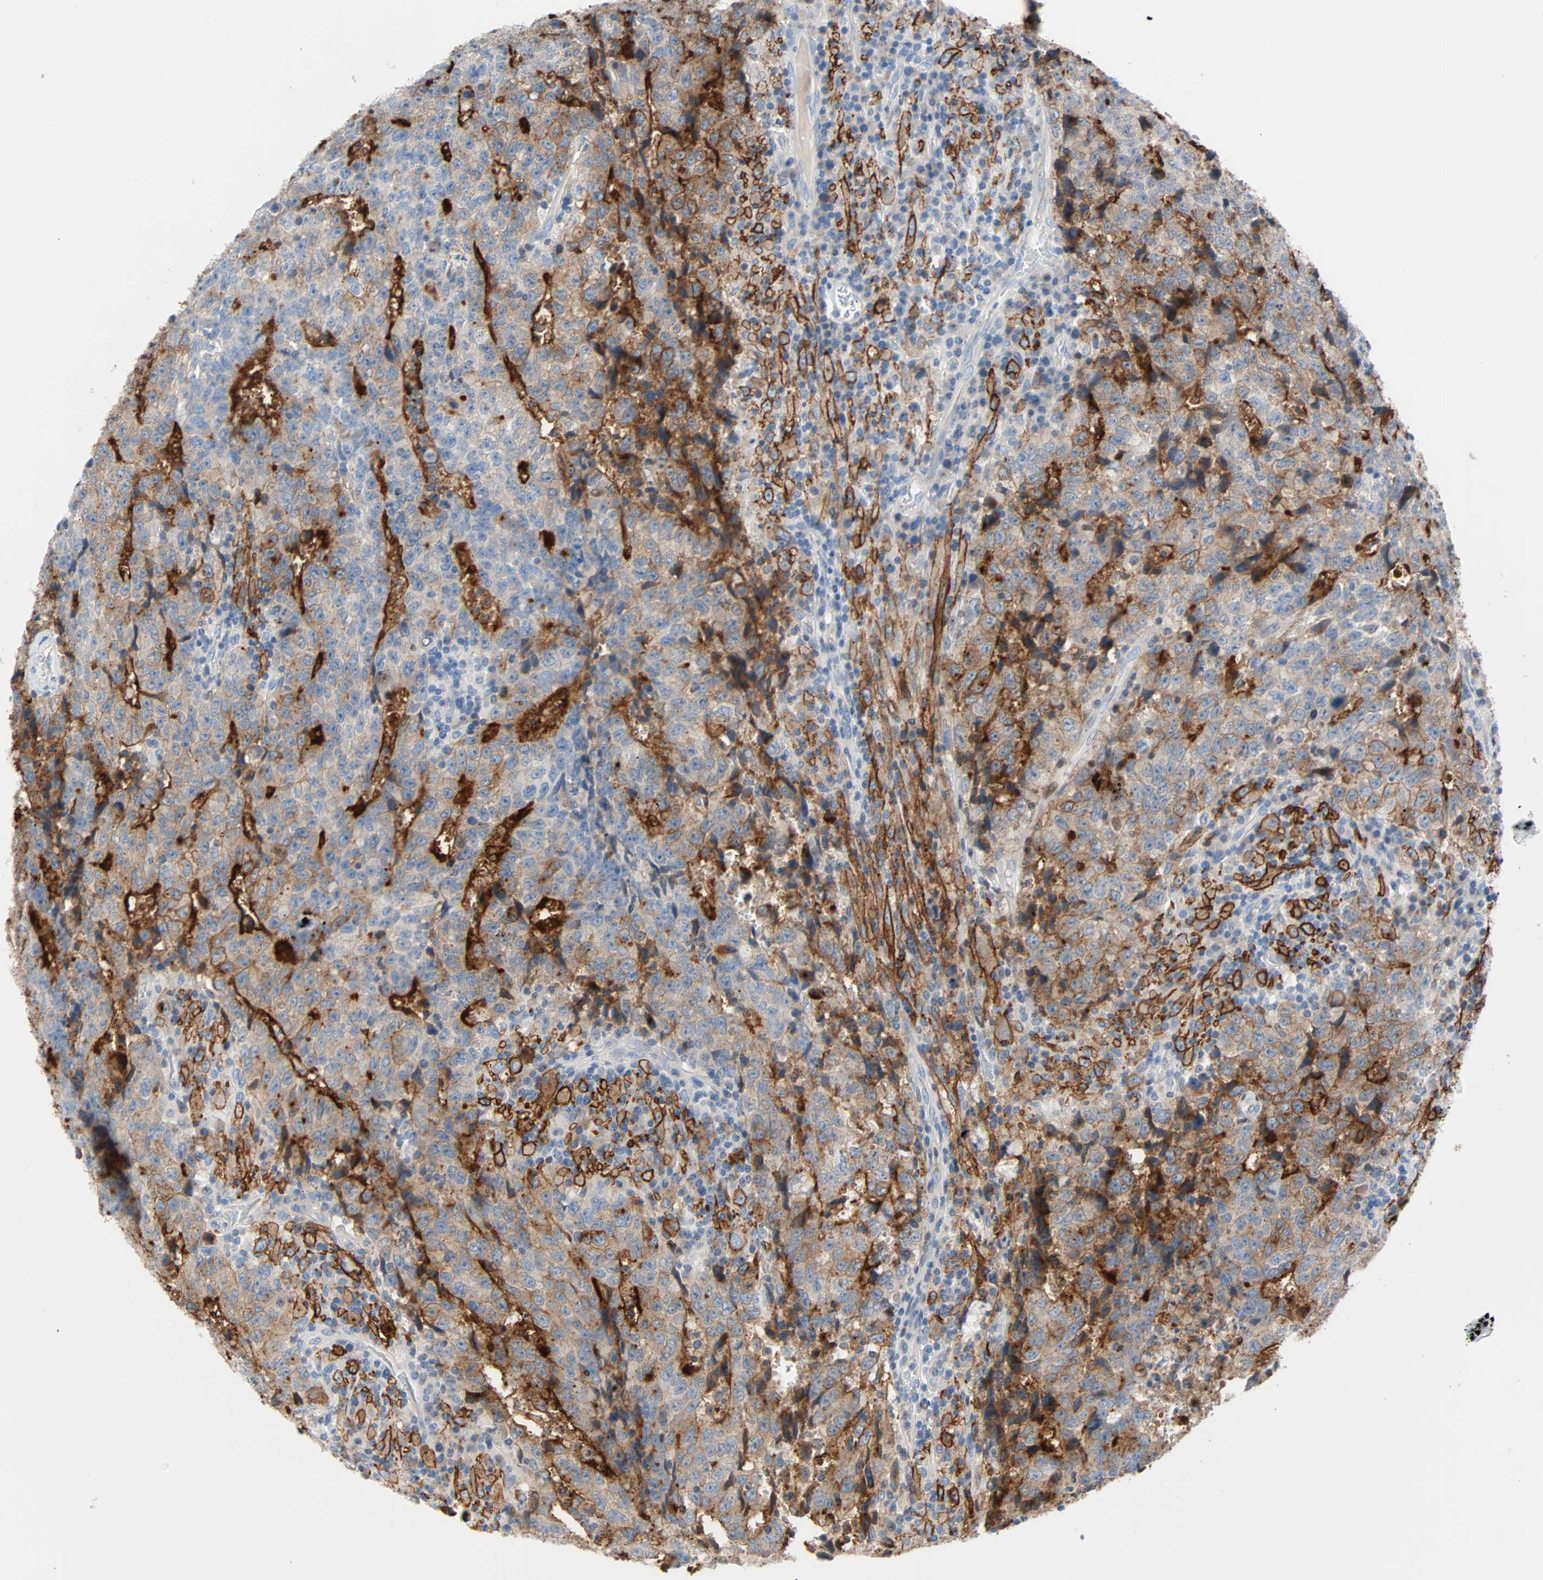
{"staining": {"intensity": "moderate", "quantity": "<25%", "location": "cytoplasmic/membranous"}, "tissue": "testis cancer", "cell_type": "Tumor cells", "image_type": "cancer", "snomed": [{"axis": "morphology", "description": "Necrosis, NOS"}, {"axis": "morphology", "description": "Carcinoma, Embryonal, NOS"}, {"axis": "topography", "description": "Testis"}], "caption": "This micrograph exhibits testis cancer (embryonal carcinoma) stained with immunohistochemistry to label a protein in brown. The cytoplasmic/membranous of tumor cells show moderate positivity for the protein. Nuclei are counter-stained blue.", "gene": "PDPN", "patient": {"sex": "male", "age": 19}}